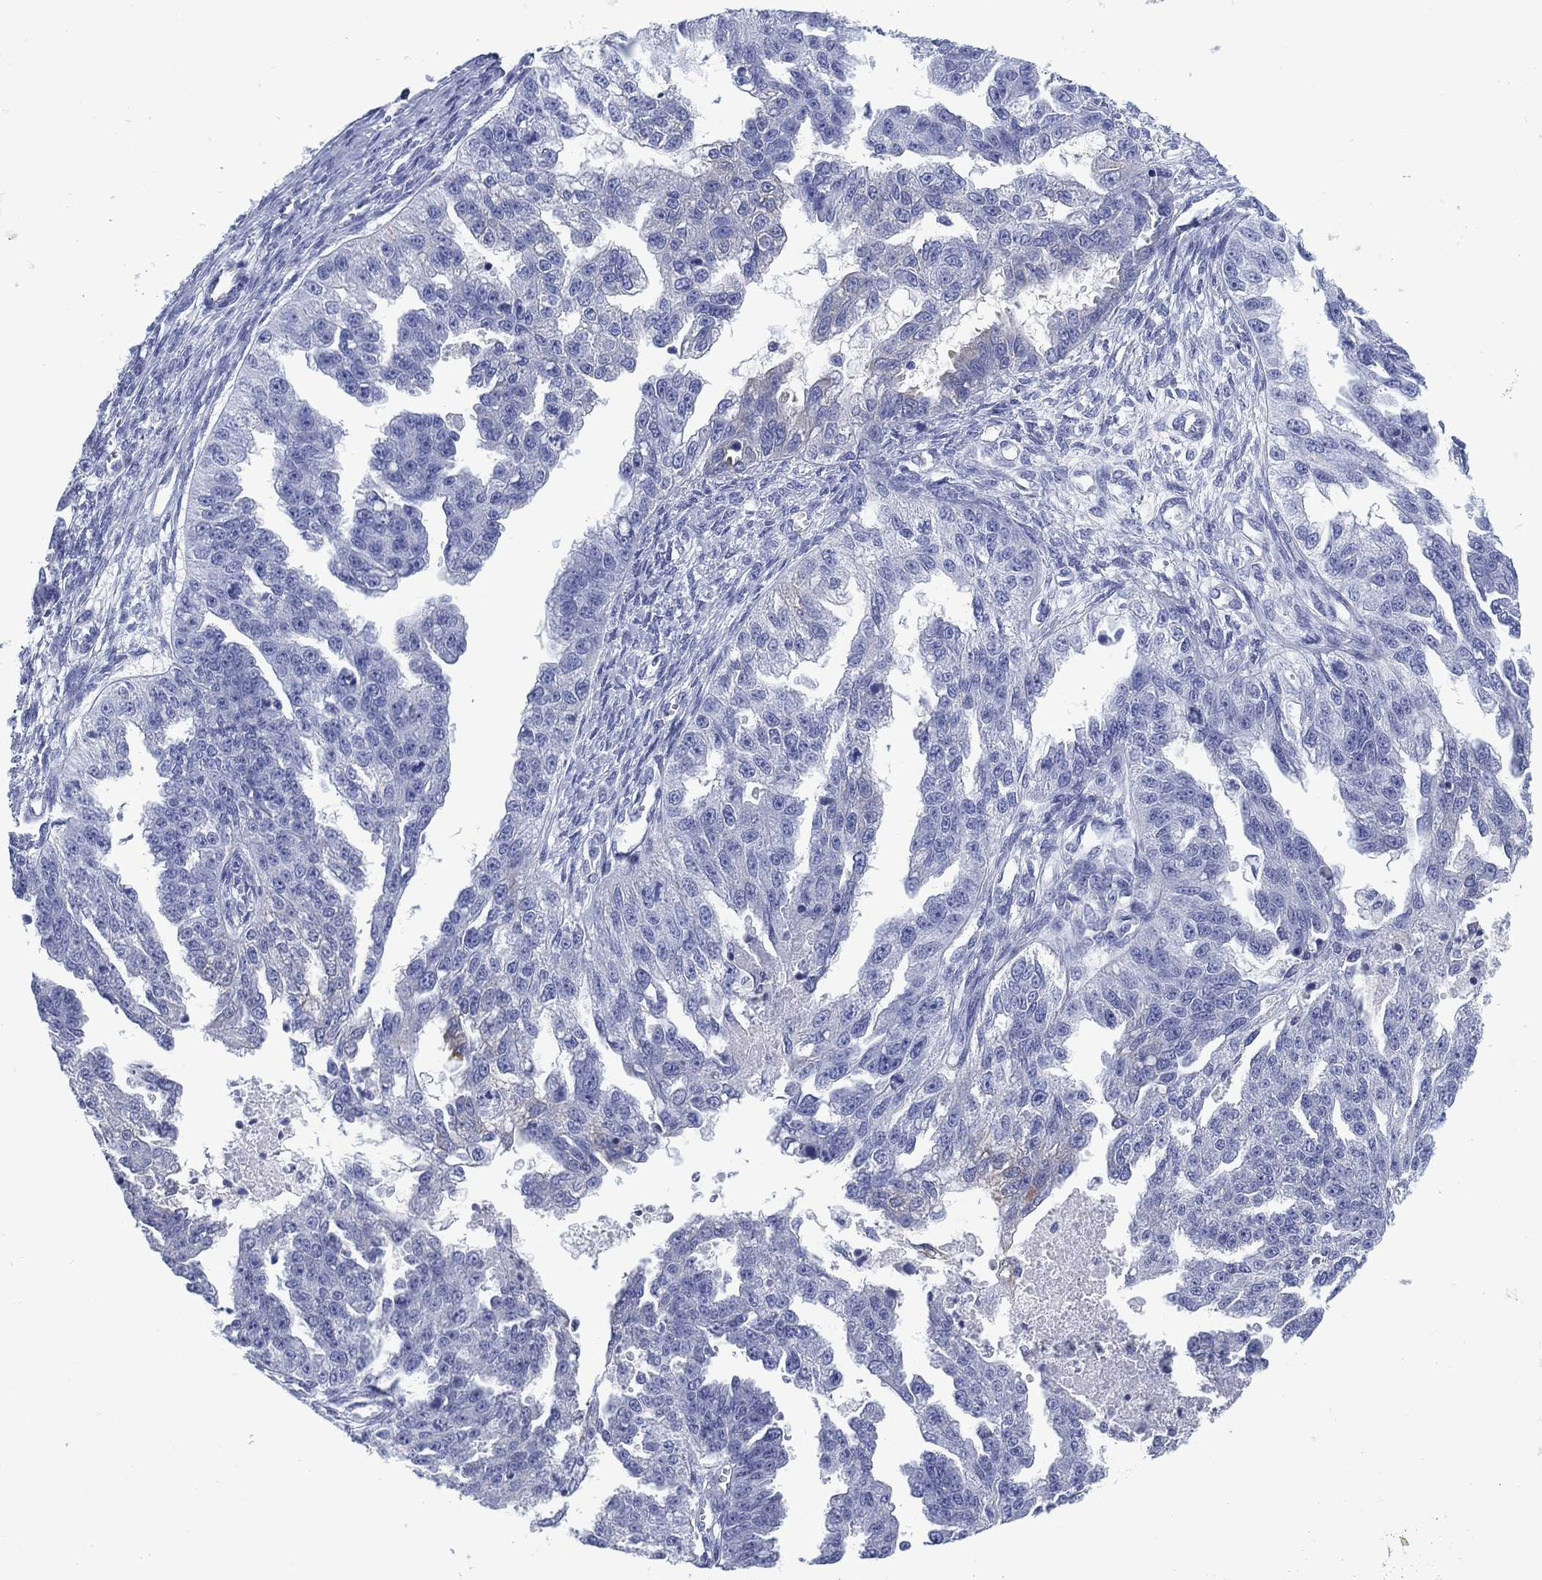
{"staining": {"intensity": "negative", "quantity": "none", "location": "none"}, "tissue": "ovarian cancer", "cell_type": "Tumor cells", "image_type": "cancer", "snomed": [{"axis": "morphology", "description": "Cystadenocarcinoma, serous, NOS"}, {"axis": "topography", "description": "Ovary"}], "caption": "An immunohistochemistry (IHC) photomicrograph of serous cystadenocarcinoma (ovarian) is shown. There is no staining in tumor cells of serous cystadenocarcinoma (ovarian). (DAB immunohistochemistry visualized using brightfield microscopy, high magnification).", "gene": "DDI1", "patient": {"sex": "female", "age": 58}}